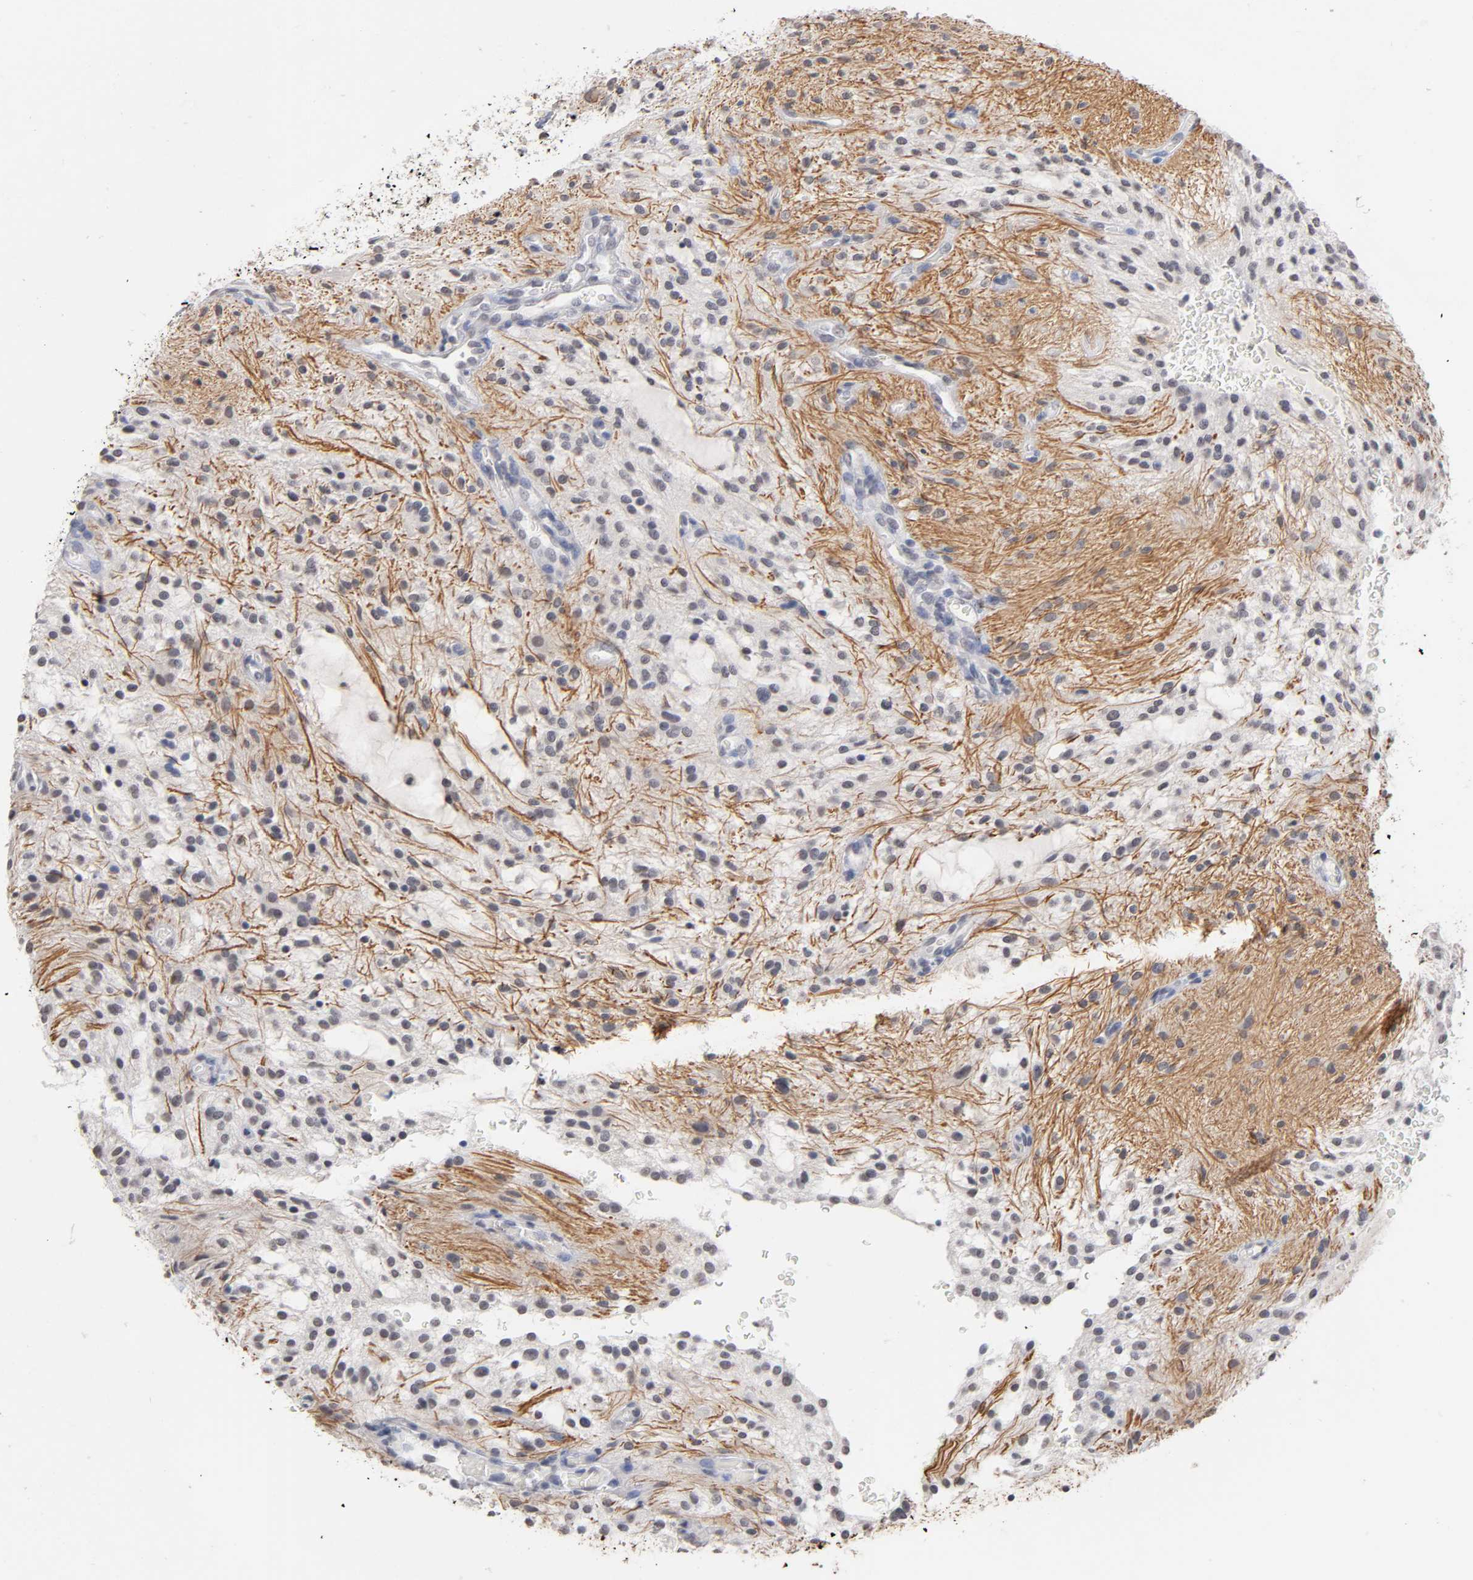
{"staining": {"intensity": "weak", "quantity": "<25%", "location": "cytoplasmic/membranous"}, "tissue": "glioma", "cell_type": "Tumor cells", "image_type": "cancer", "snomed": [{"axis": "morphology", "description": "Glioma, malignant, NOS"}, {"axis": "topography", "description": "Cerebellum"}], "caption": "The image exhibits no significant staining in tumor cells of glioma.", "gene": "CRABP2", "patient": {"sex": "female", "age": 10}}